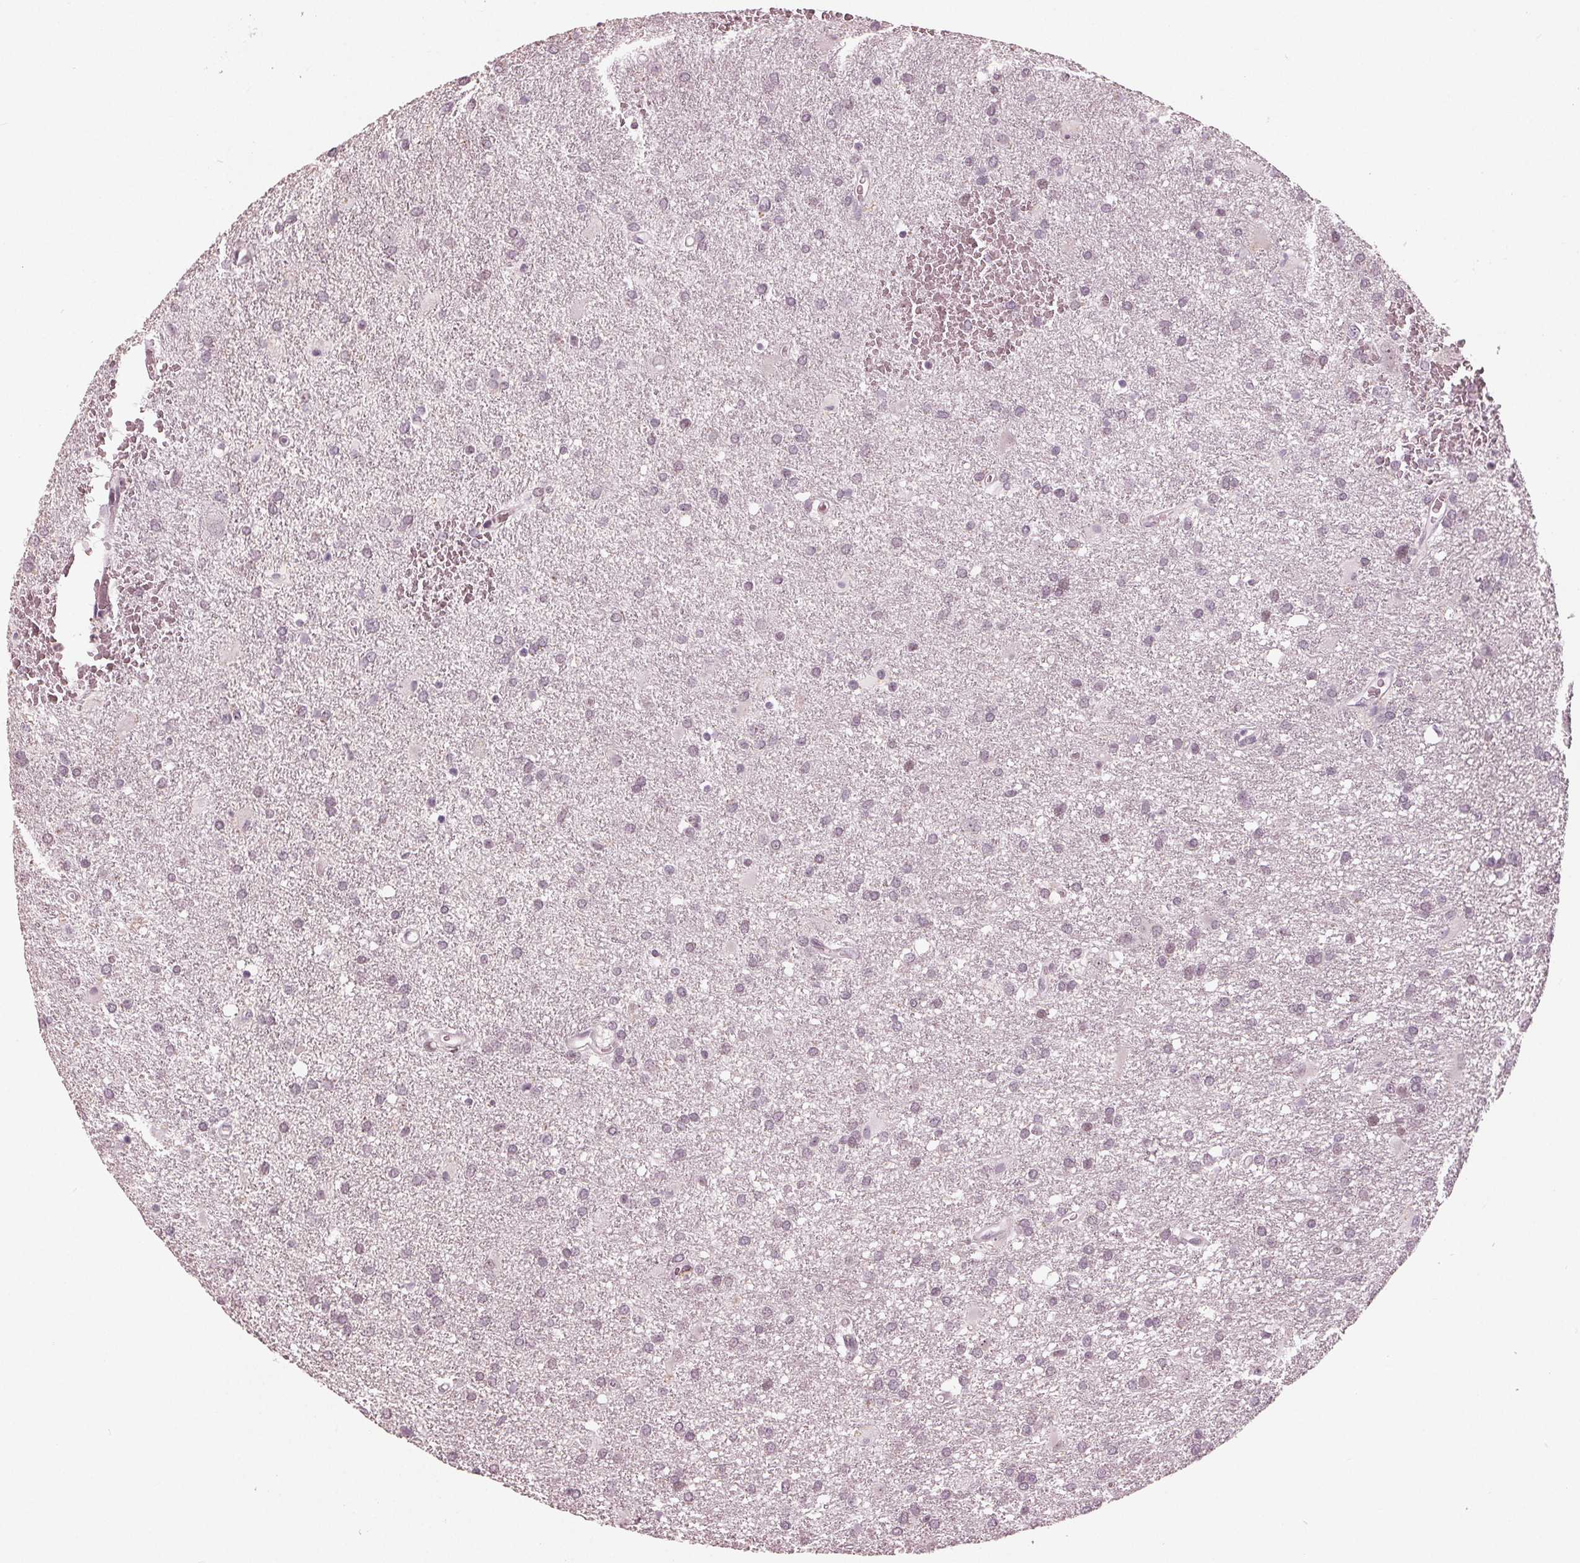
{"staining": {"intensity": "negative", "quantity": "none", "location": "none"}, "tissue": "glioma", "cell_type": "Tumor cells", "image_type": "cancer", "snomed": [{"axis": "morphology", "description": "Glioma, malignant, Low grade"}, {"axis": "topography", "description": "Brain"}], "caption": "IHC micrograph of neoplastic tissue: low-grade glioma (malignant) stained with DAB (3,3'-diaminobenzidine) displays no significant protein staining in tumor cells. Nuclei are stained in blue.", "gene": "ADPRHL1", "patient": {"sex": "male", "age": 66}}